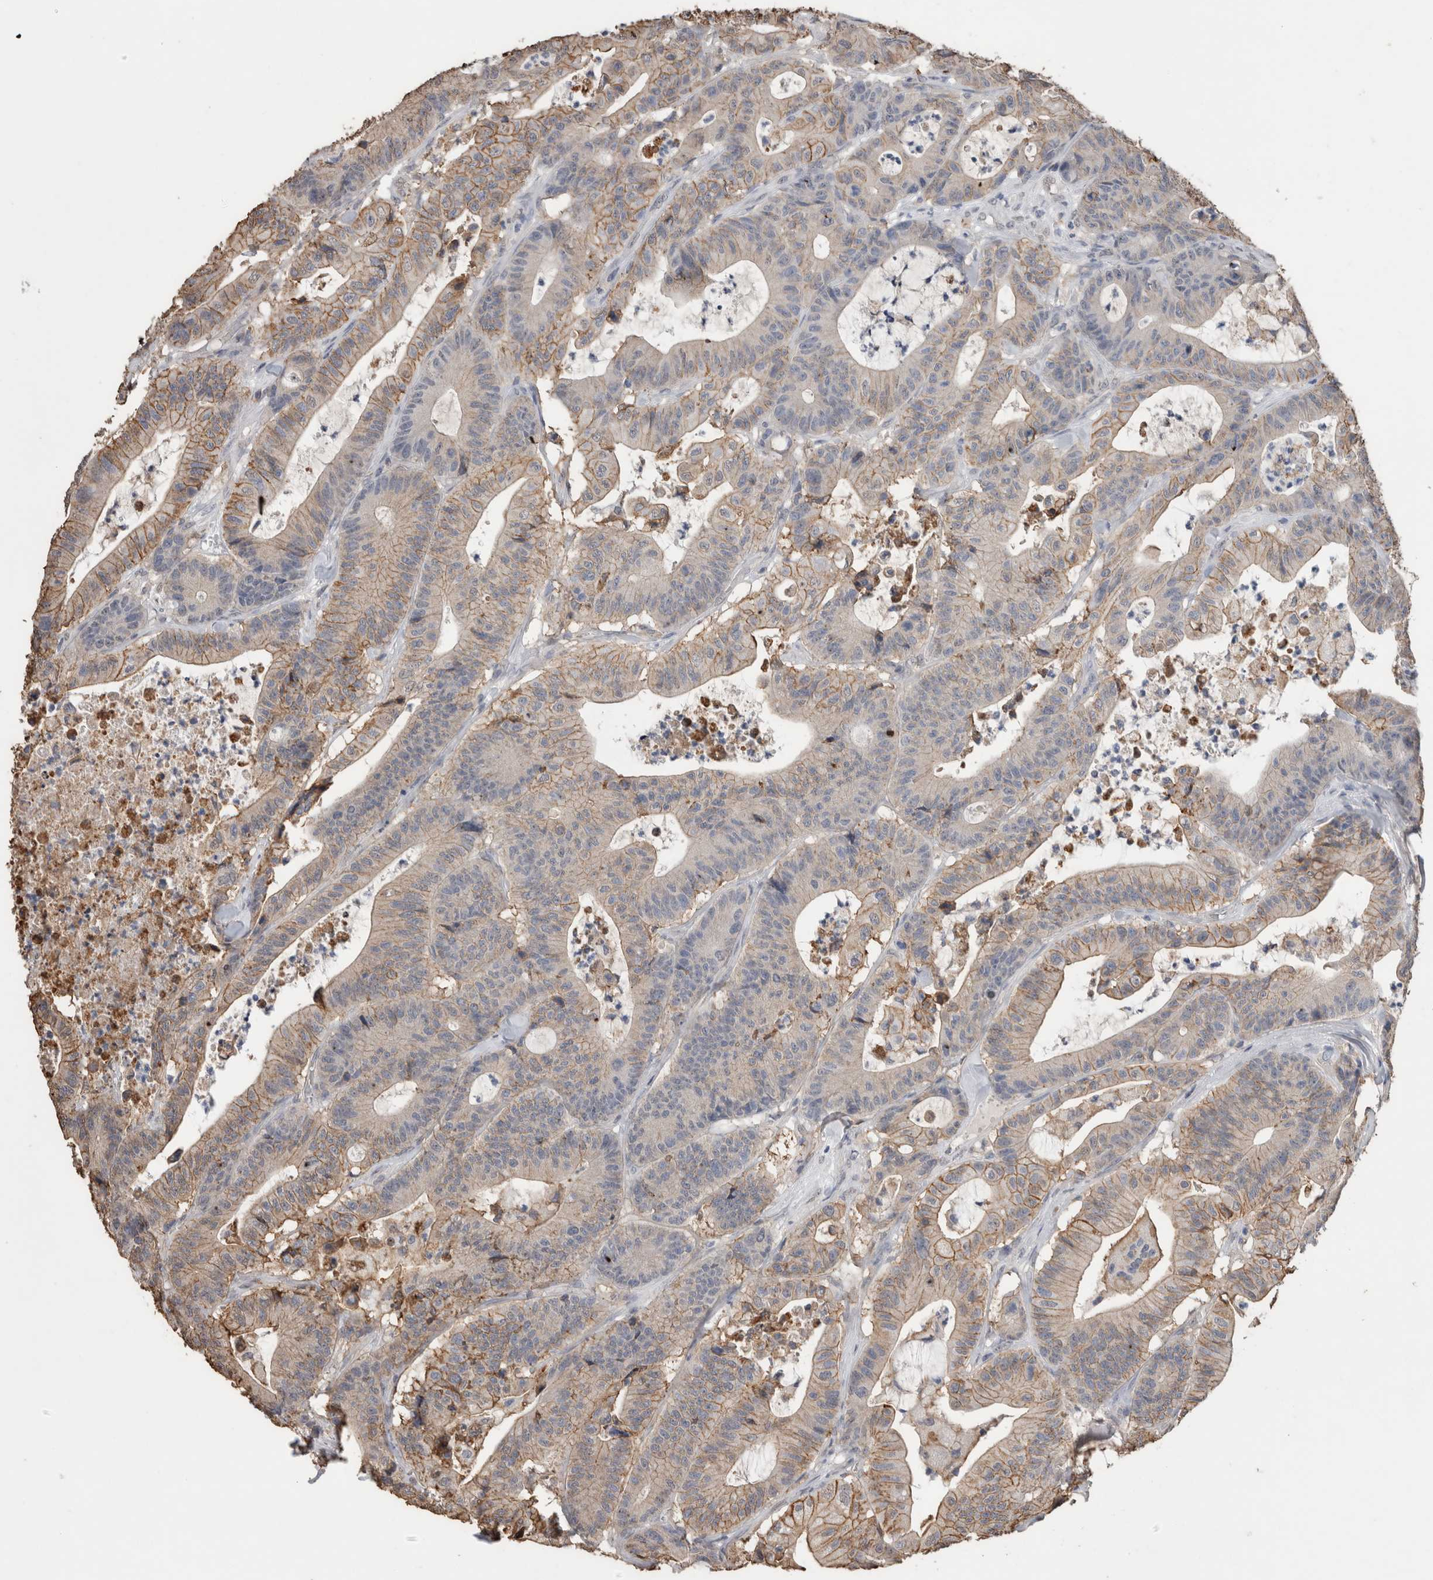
{"staining": {"intensity": "moderate", "quantity": "25%-75%", "location": "cytoplasmic/membranous"}, "tissue": "colorectal cancer", "cell_type": "Tumor cells", "image_type": "cancer", "snomed": [{"axis": "morphology", "description": "Adenocarcinoma, NOS"}, {"axis": "topography", "description": "Colon"}], "caption": "DAB (3,3'-diaminobenzidine) immunohistochemical staining of human colorectal cancer (adenocarcinoma) demonstrates moderate cytoplasmic/membranous protein expression in approximately 25%-75% of tumor cells.", "gene": "S100A10", "patient": {"sex": "female", "age": 84}}